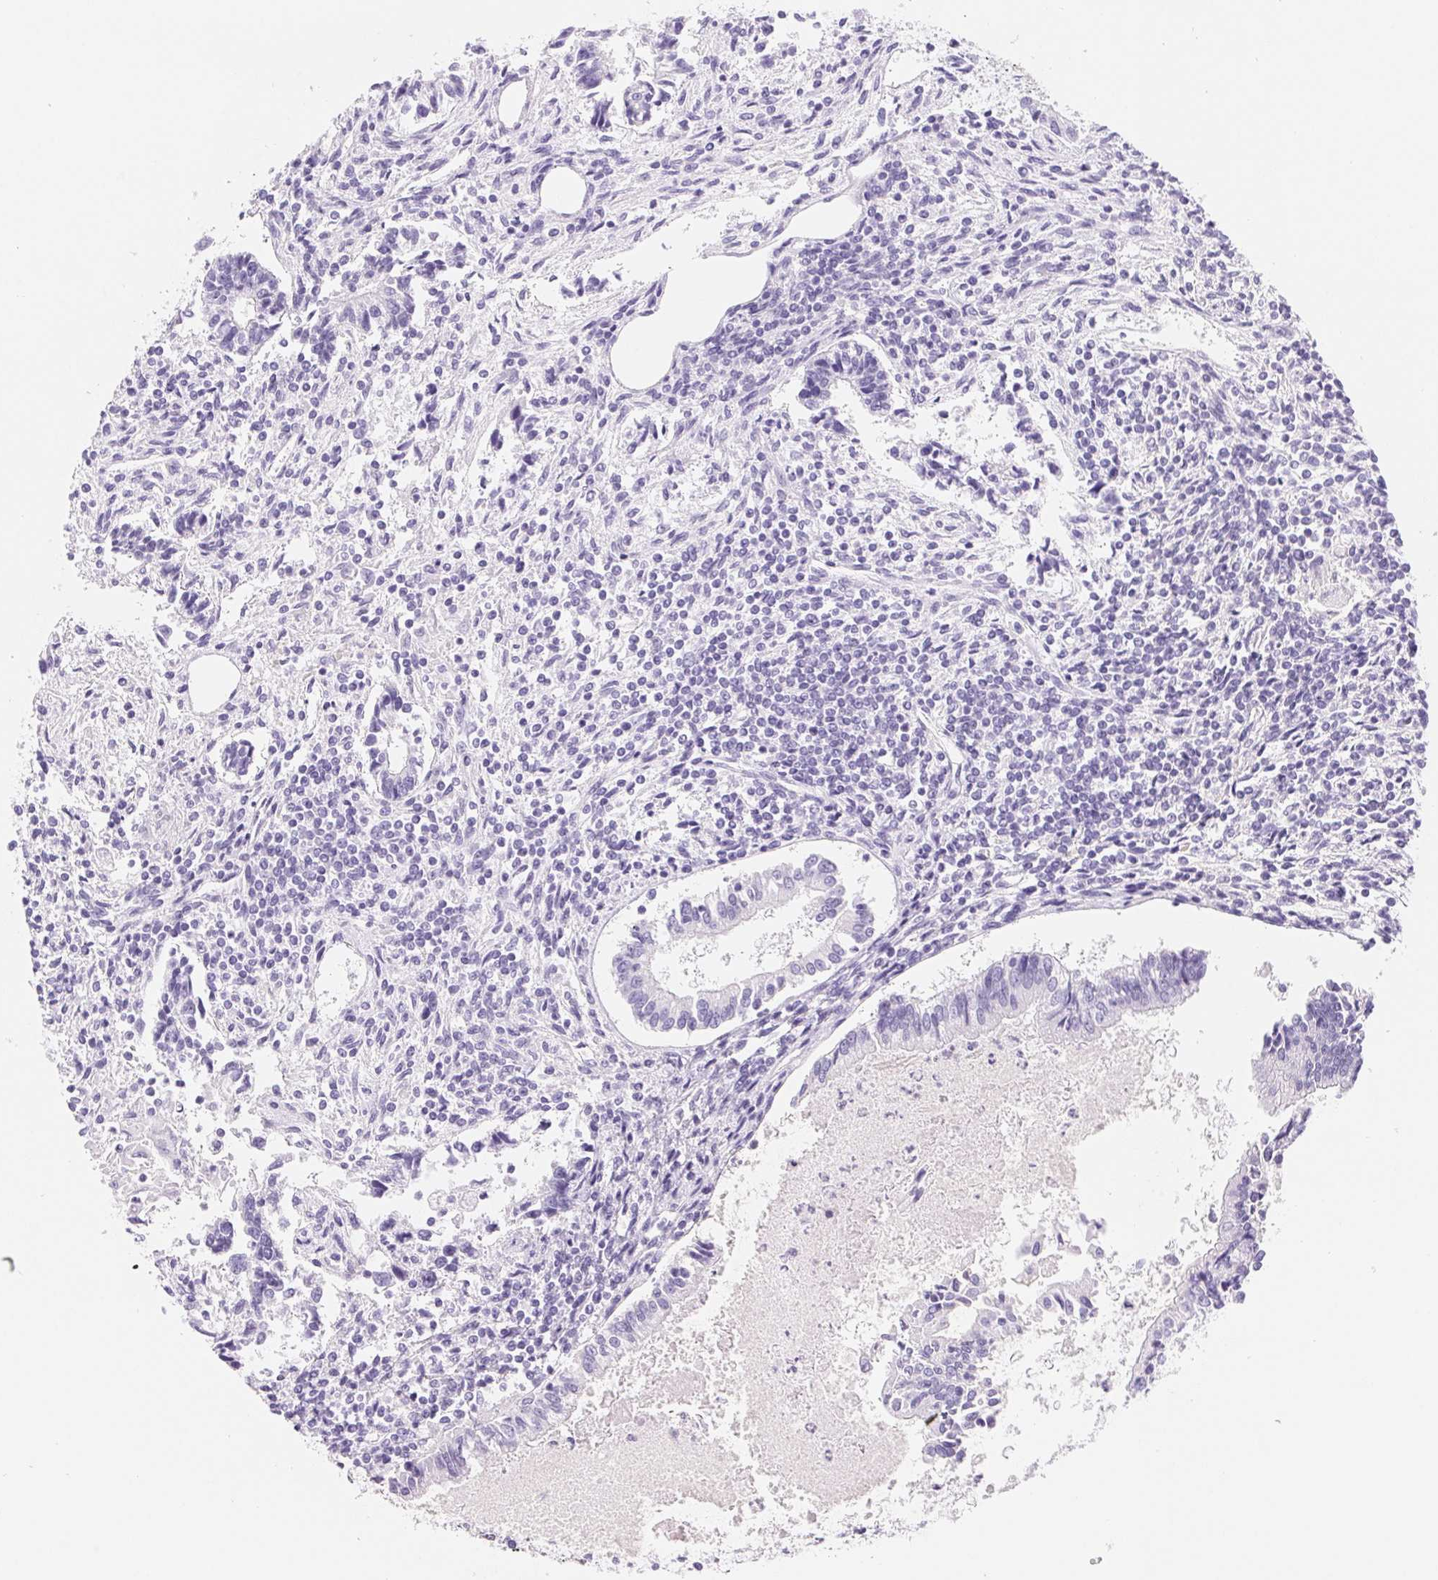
{"staining": {"intensity": "negative", "quantity": "none", "location": "none"}, "tissue": "testis cancer", "cell_type": "Tumor cells", "image_type": "cancer", "snomed": [{"axis": "morphology", "description": "Carcinoma, Embryonal, NOS"}, {"axis": "topography", "description": "Testis"}], "caption": "A high-resolution image shows immunohistochemistry (IHC) staining of testis embryonal carcinoma, which reveals no significant staining in tumor cells.", "gene": "ASGR2", "patient": {"sex": "male", "age": 37}}